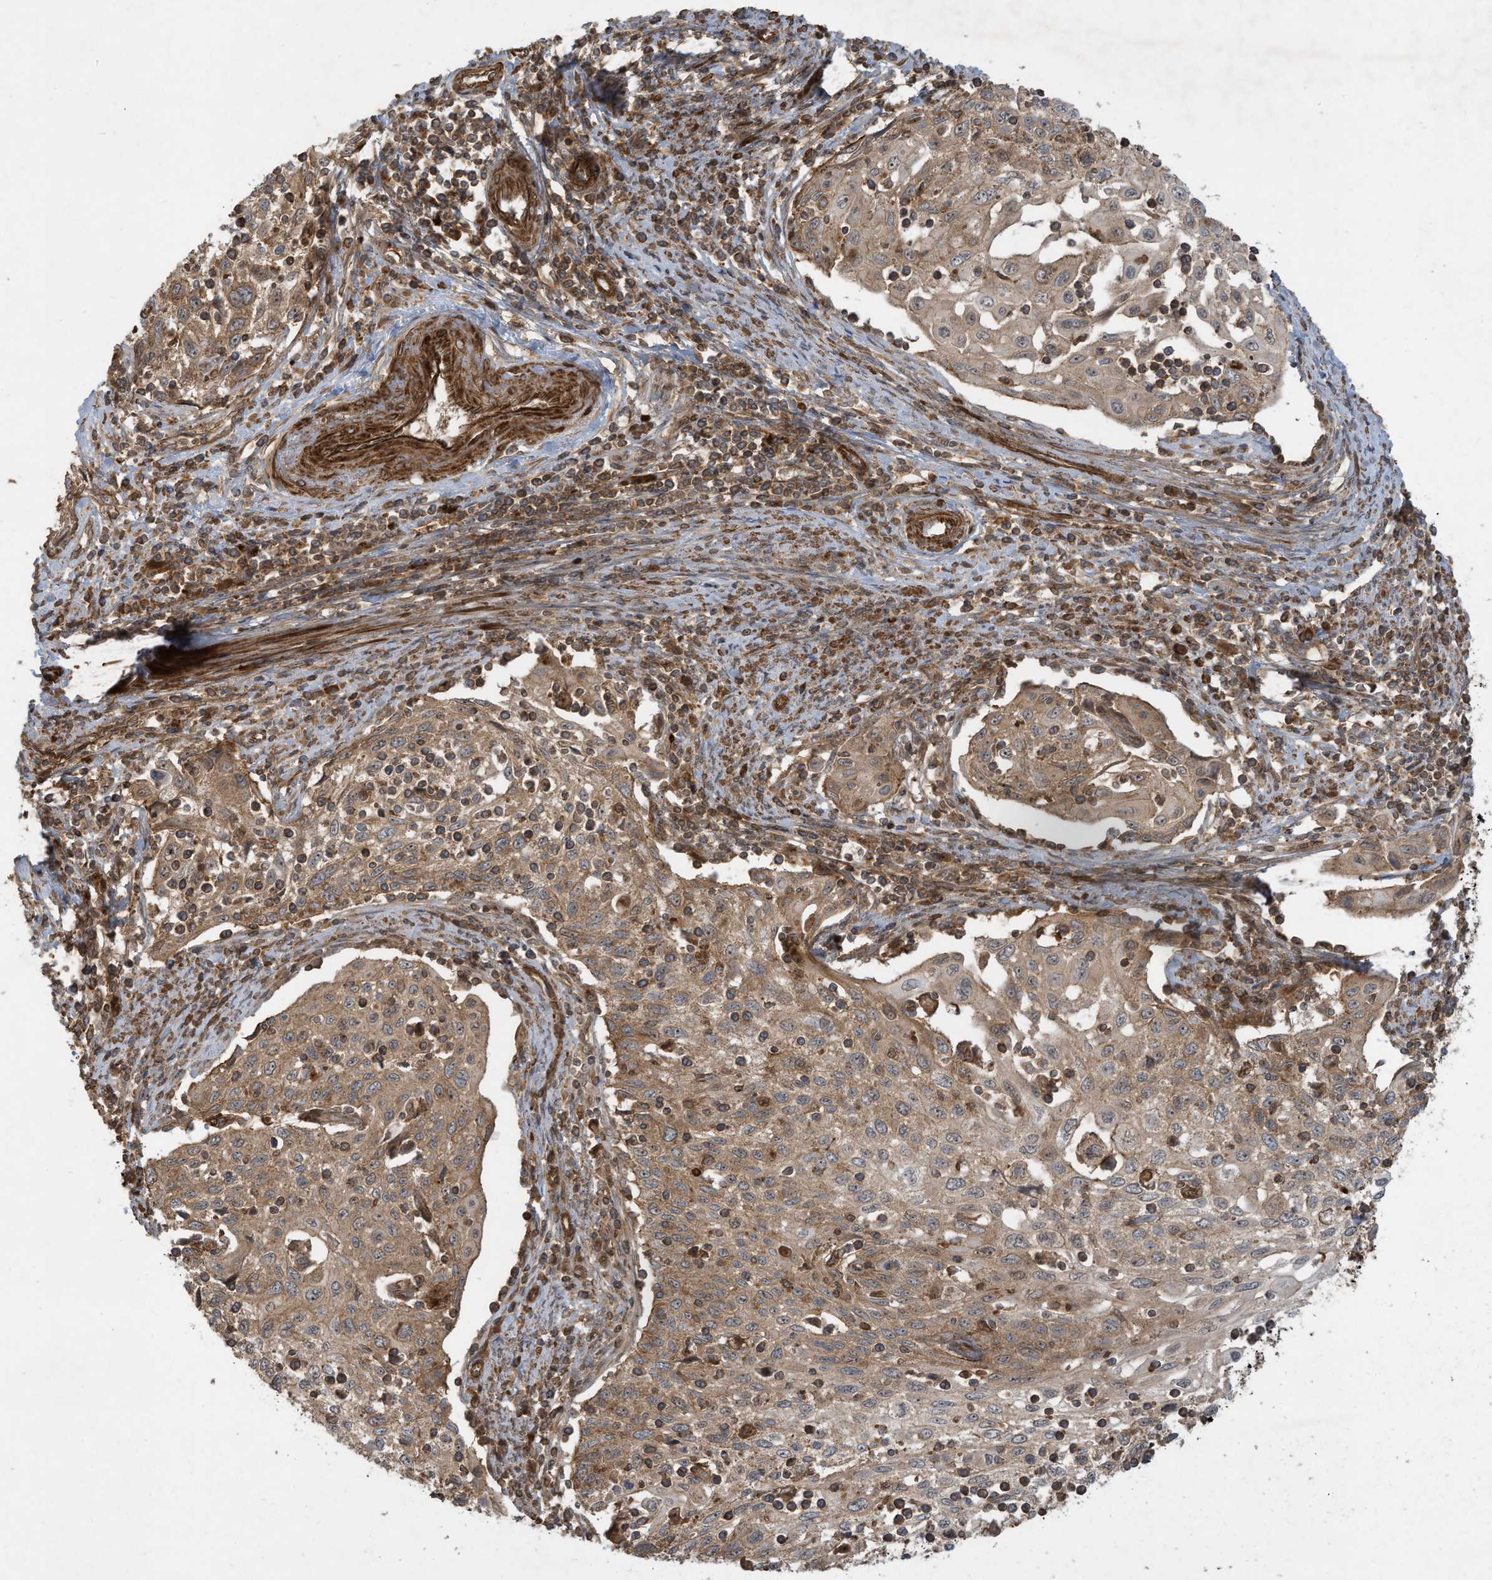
{"staining": {"intensity": "moderate", "quantity": ">75%", "location": "cytoplasmic/membranous"}, "tissue": "cervical cancer", "cell_type": "Tumor cells", "image_type": "cancer", "snomed": [{"axis": "morphology", "description": "Squamous cell carcinoma, NOS"}, {"axis": "topography", "description": "Cervix"}], "caption": "Immunohistochemistry histopathology image of neoplastic tissue: human cervical squamous cell carcinoma stained using IHC displays medium levels of moderate protein expression localized specifically in the cytoplasmic/membranous of tumor cells, appearing as a cytoplasmic/membranous brown color.", "gene": "DDIT4", "patient": {"sex": "female", "age": 70}}